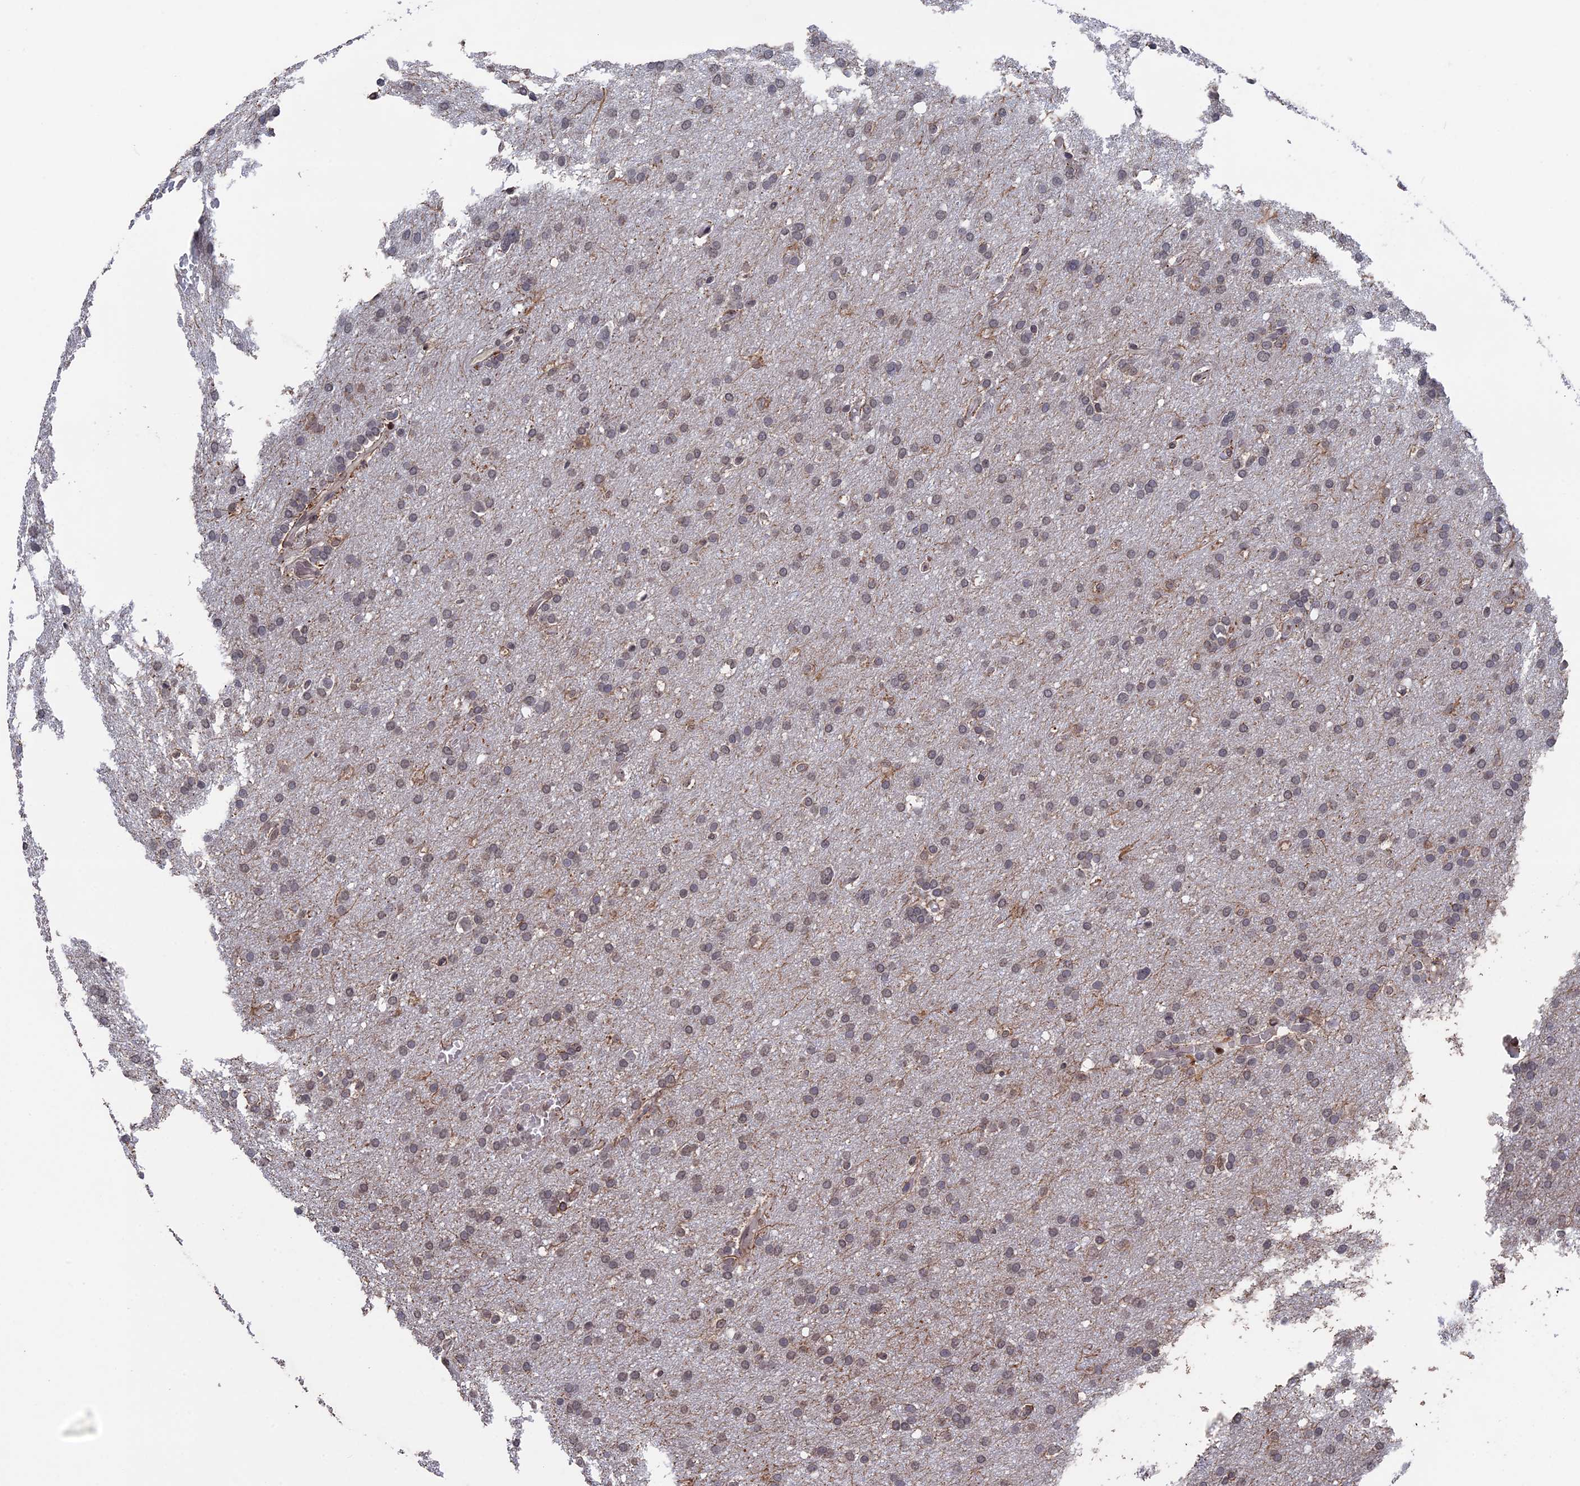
{"staining": {"intensity": "weak", "quantity": "<25%", "location": "nuclear"}, "tissue": "glioma", "cell_type": "Tumor cells", "image_type": "cancer", "snomed": [{"axis": "morphology", "description": "Glioma, malignant, High grade"}, {"axis": "topography", "description": "Cerebral cortex"}], "caption": "This micrograph is of high-grade glioma (malignant) stained with IHC to label a protein in brown with the nuclei are counter-stained blue. There is no expression in tumor cells.", "gene": "NR2C2AP", "patient": {"sex": "female", "age": 36}}